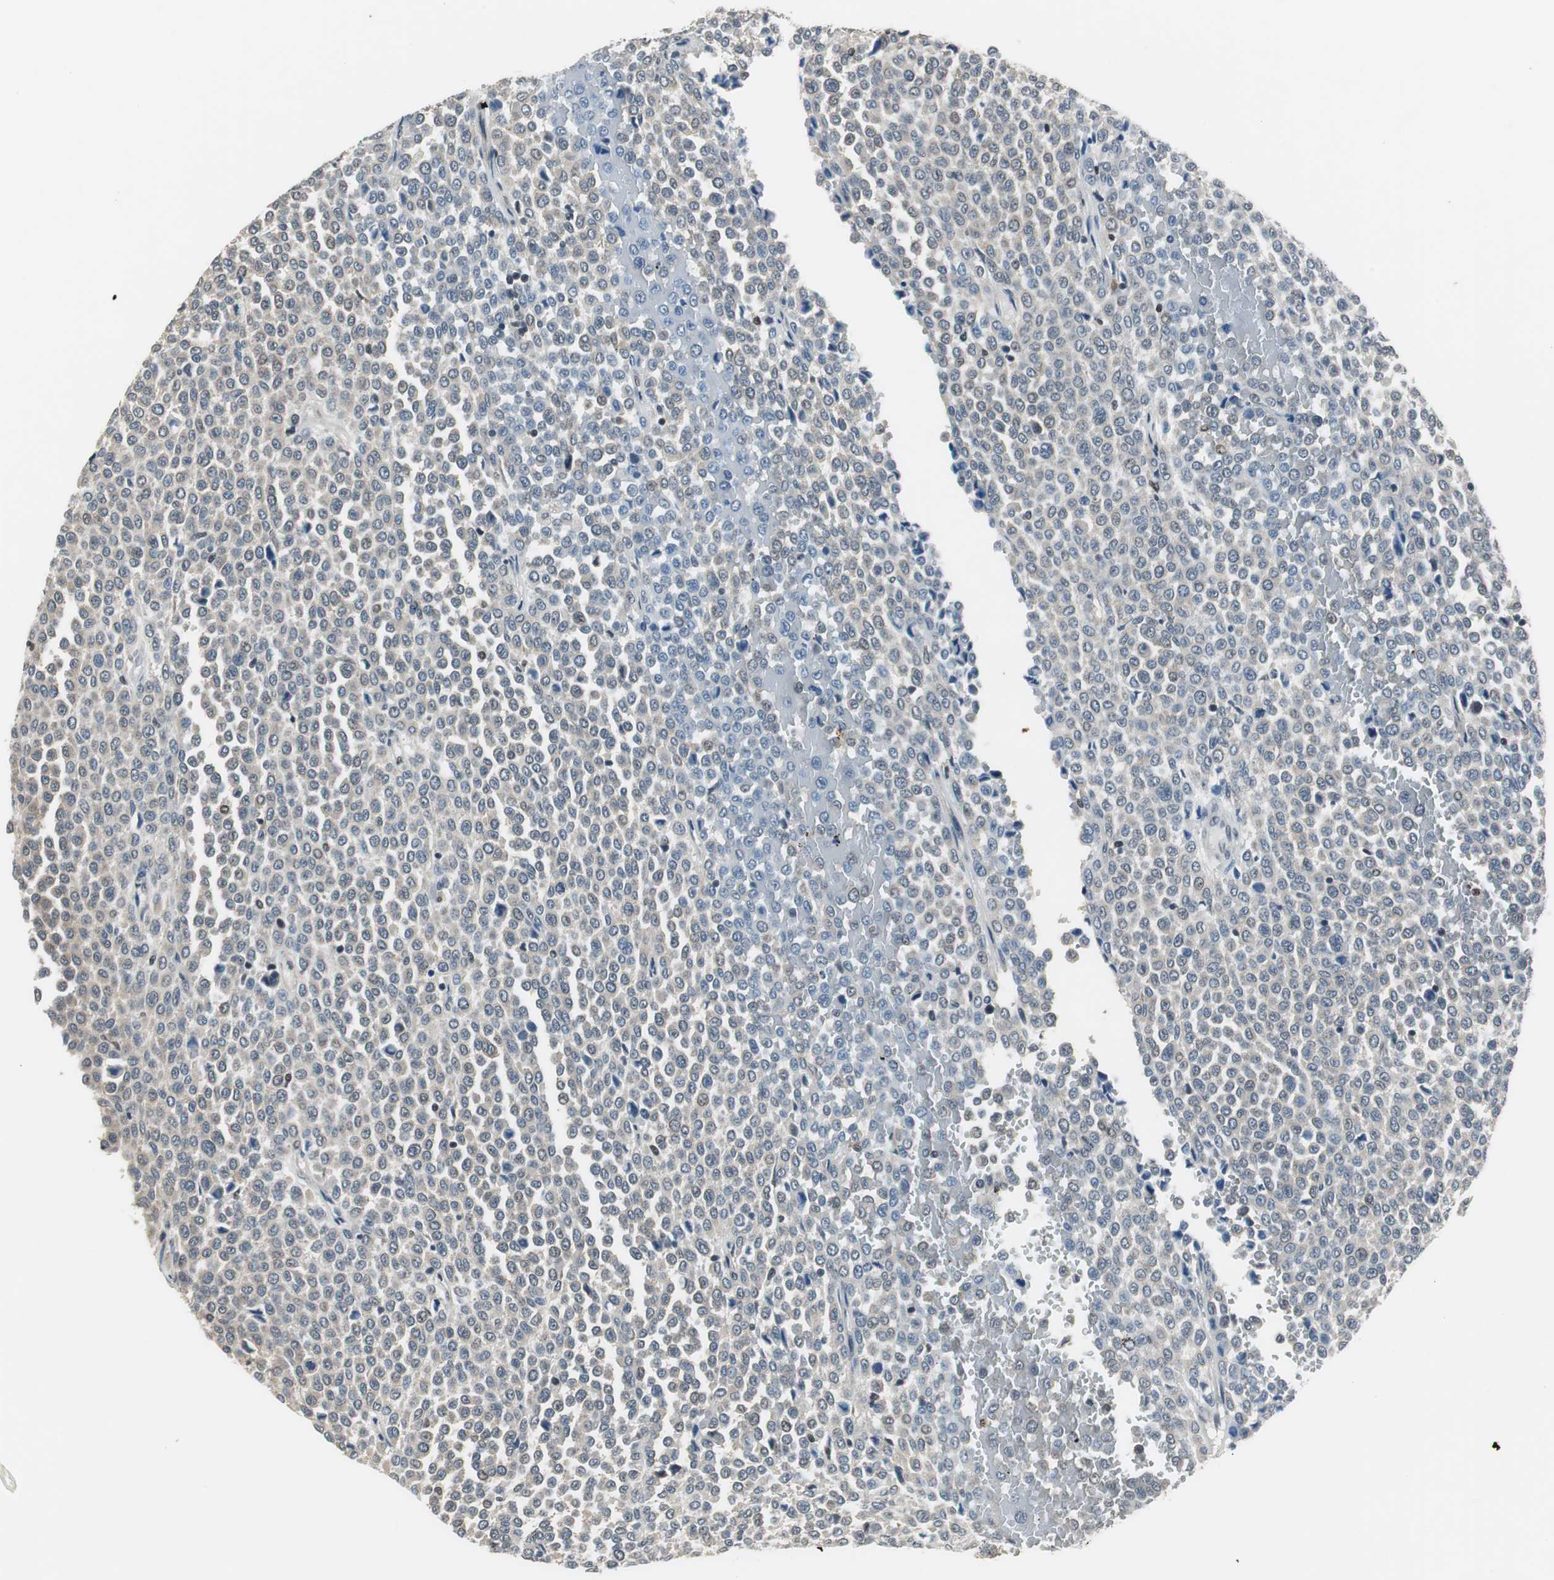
{"staining": {"intensity": "negative", "quantity": "none", "location": "none"}, "tissue": "melanoma", "cell_type": "Tumor cells", "image_type": "cancer", "snomed": [{"axis": "morphology", "description": "Malignant melanoma, Metastatic site"}, {"axis": "topography", "description": "Pancreas"}], "caption": "Immunohistochemistry (IHC) micrograph of neoplastic tissue: melanoma stained with DAB (3,3'-diaminobenzidine) exhibits no significant protein positivity in tumor cells.", "gene": "MAFB", "patient": {"sex": "female", "age": 30}}